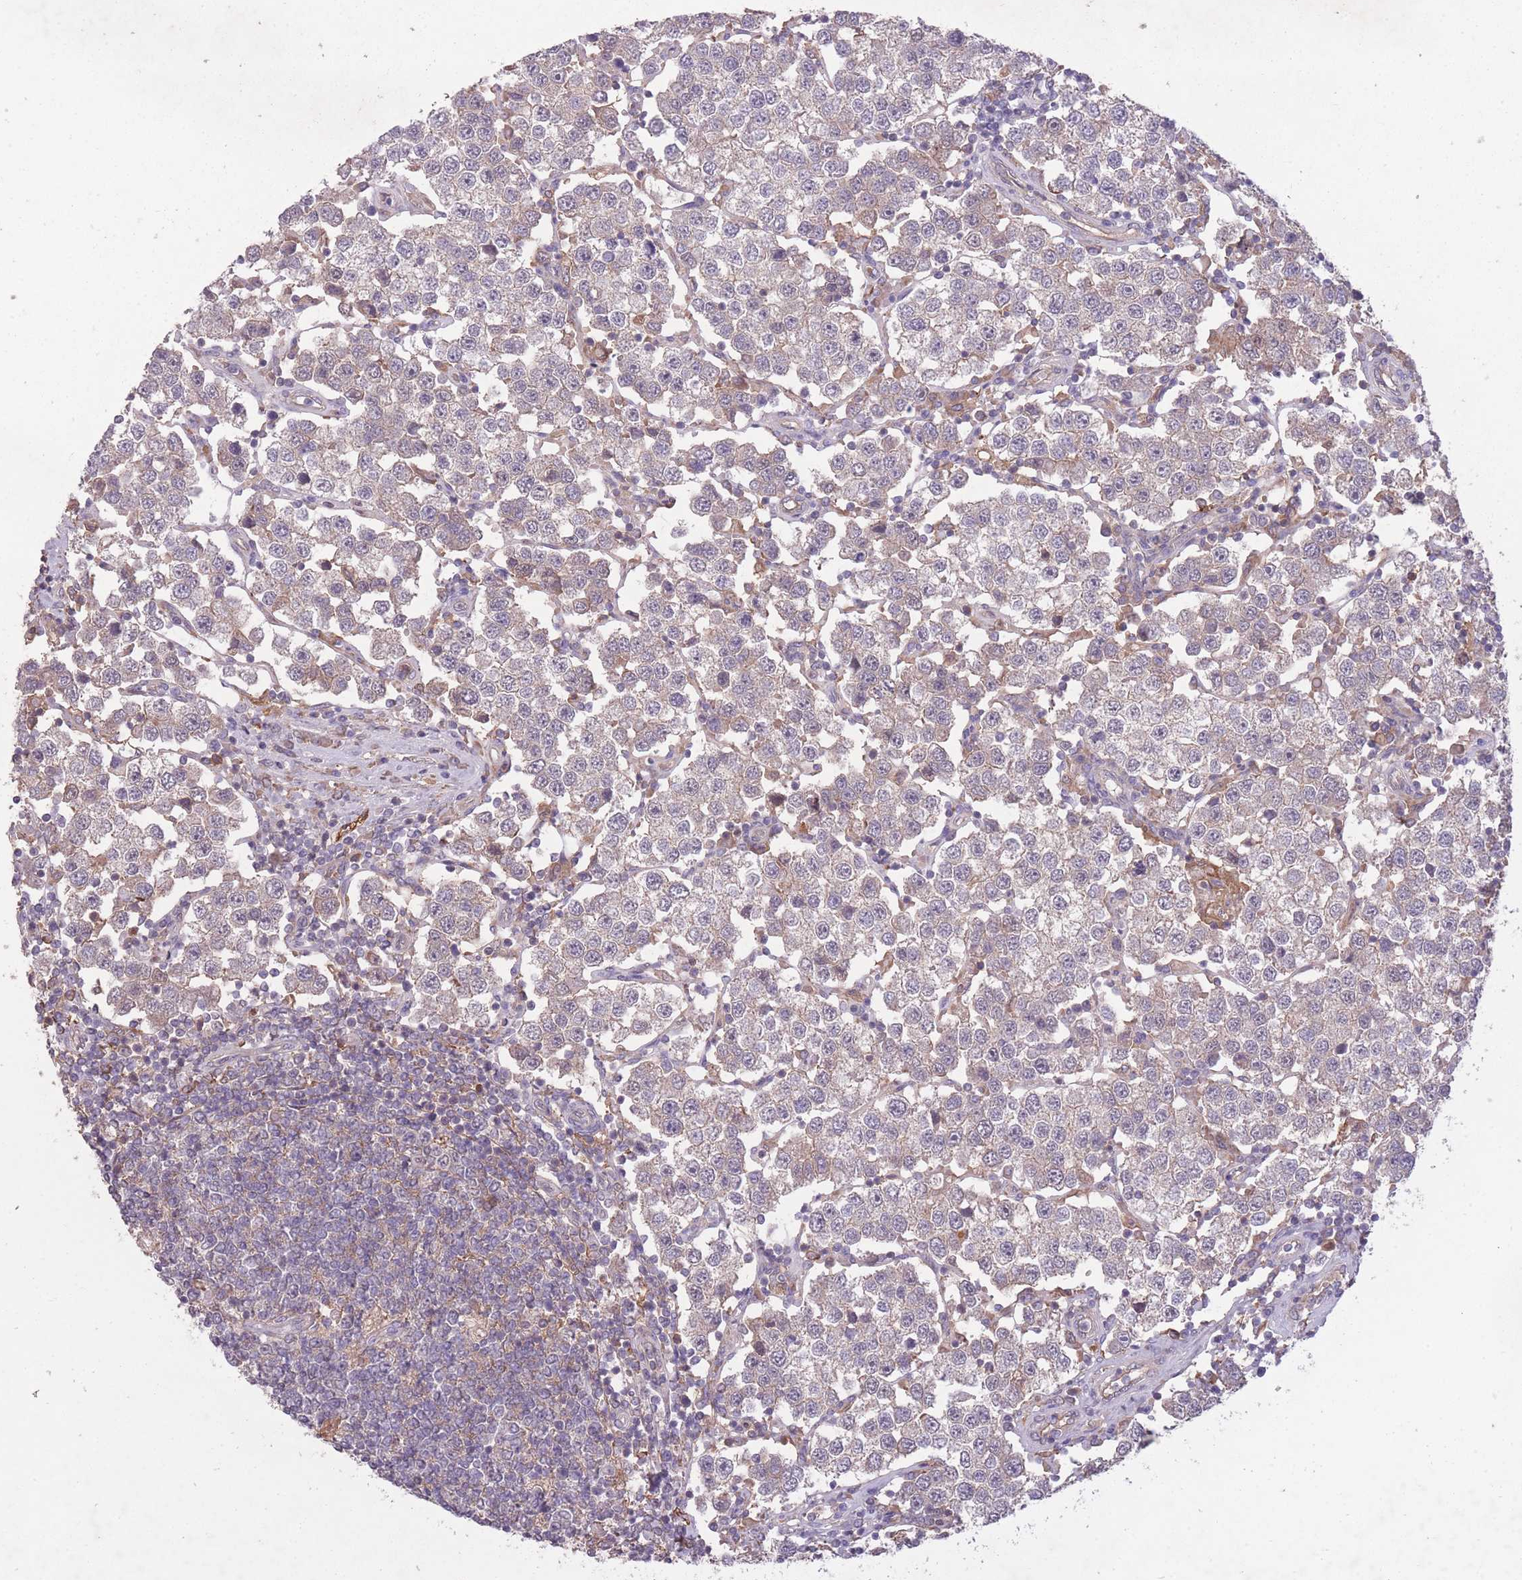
{"staining": {"intensity": "negative", "quantity": "none", "location": "none"}, "tissue": "testis cancer", "cell_type": "Tumor cells", "image_type": "cancer", "snomed": [{"axis": "morphology", "description": "Seminoma, NOS"}, {"axis": "topography", "description": "Testis"}], "caption": "Seminoma (testis) was stained to show a protein in brown. There is no significant positivity in tumor cells. Brightfield microscopy of IHC stained with DAB (brown) and hematoxylin (blue), captured at high magnification.", "gene": "OR2V2", "patient": {"sex": "male", "age": 37}}